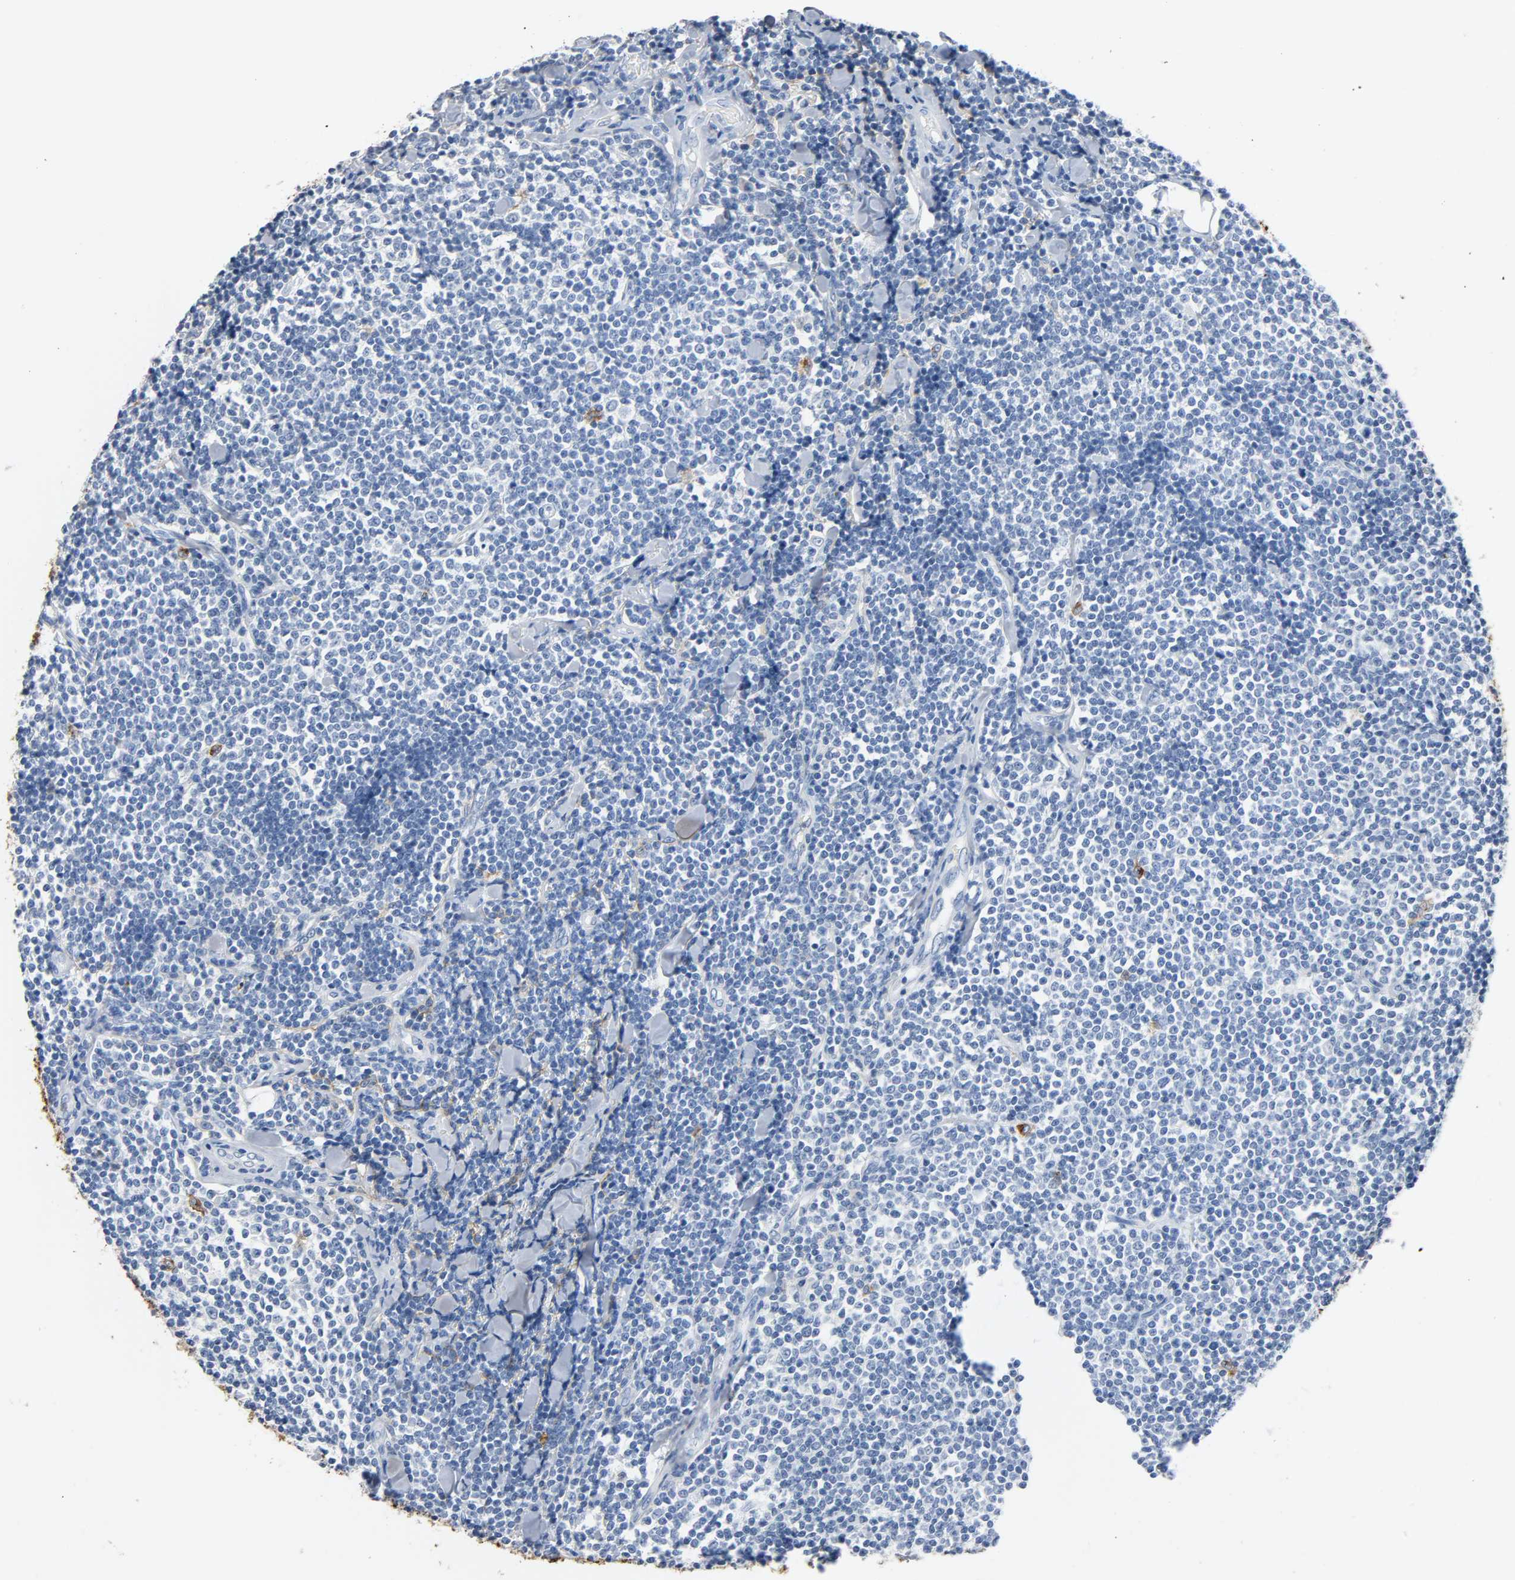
{"staining": {"intensity": "negative", "quantity": "none", "location": "none"}, "tissue": "lymphoma", "cell_type": "Tumor cells", "image_type": "cancer", "snomed": [{"axis": "morphology", "description": "Malignant lymphoma, non-Hodgkin's type, Low grade"}, {"axis": "topography", "description": "Soft tissue"}], "caption": "Lymphoma was stained to show a protein in brown. There is no significant expression in tumor cells.", "gene": "ANPEP", "patient": {"sex": "male", "age": 92}}